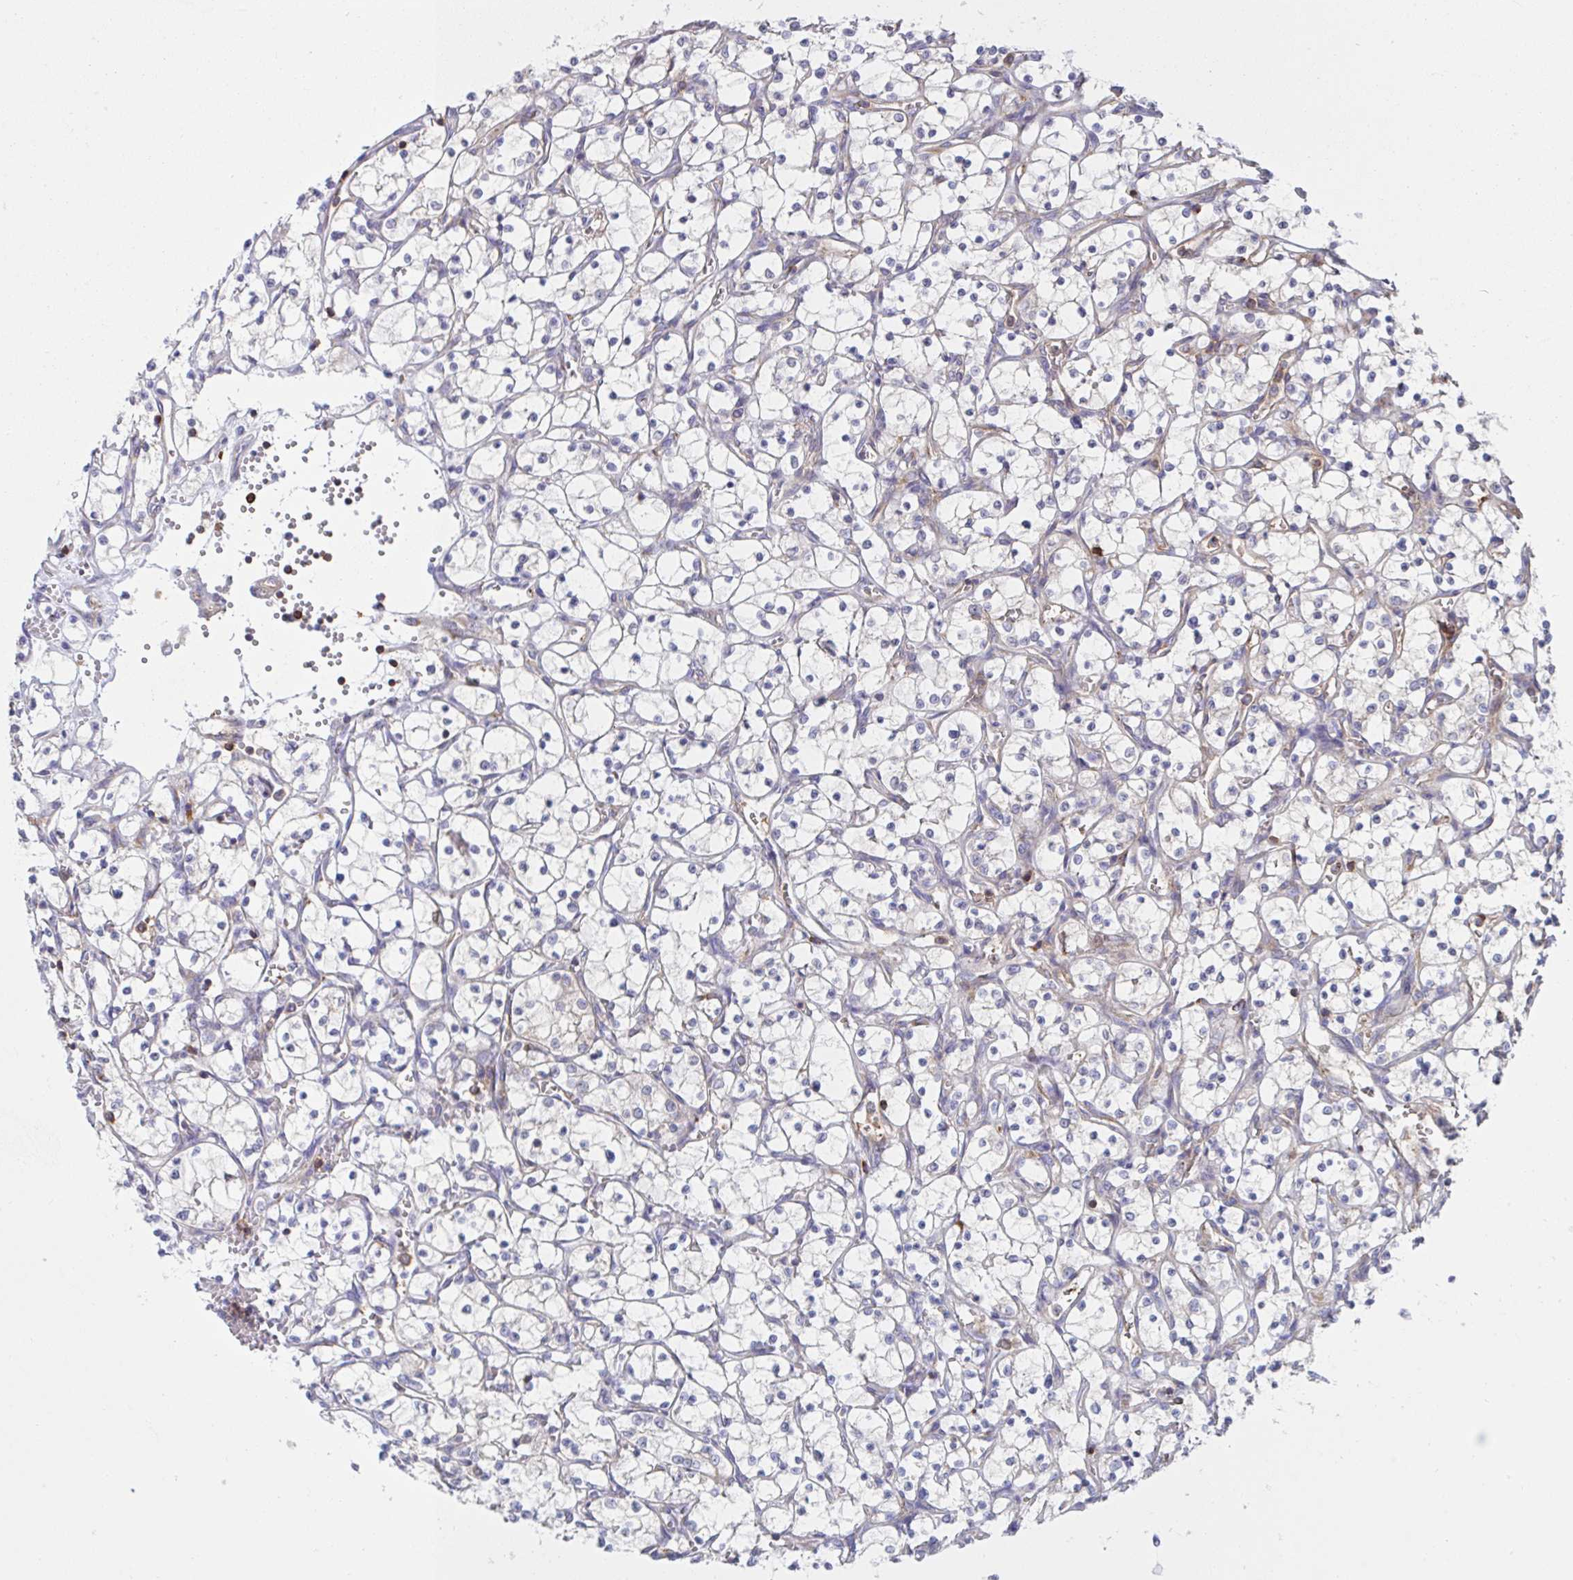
{"staining": {"intensity": "negative", "quantity": "none", "location": "none"}, "tissue": "renal cancer", "cell_type": "Tumor cells", "image_type": "cancer", "snomed": [{"axis": "morphology", "description": "Adenocarcinoma, NOS"}, {"axis": "topography", "description": "Kidney"}], "caption": "The IHC photomicrograph has no significant expression in tumor cells of renal cancer tissue. The staining is performed using DAB (3,3'-diaminobenzidine) brown chromogen with nuclei counter-stained in using hematoxylin.", "gene": "WNK1", "patient": {"sex": "female", "age": 69}}